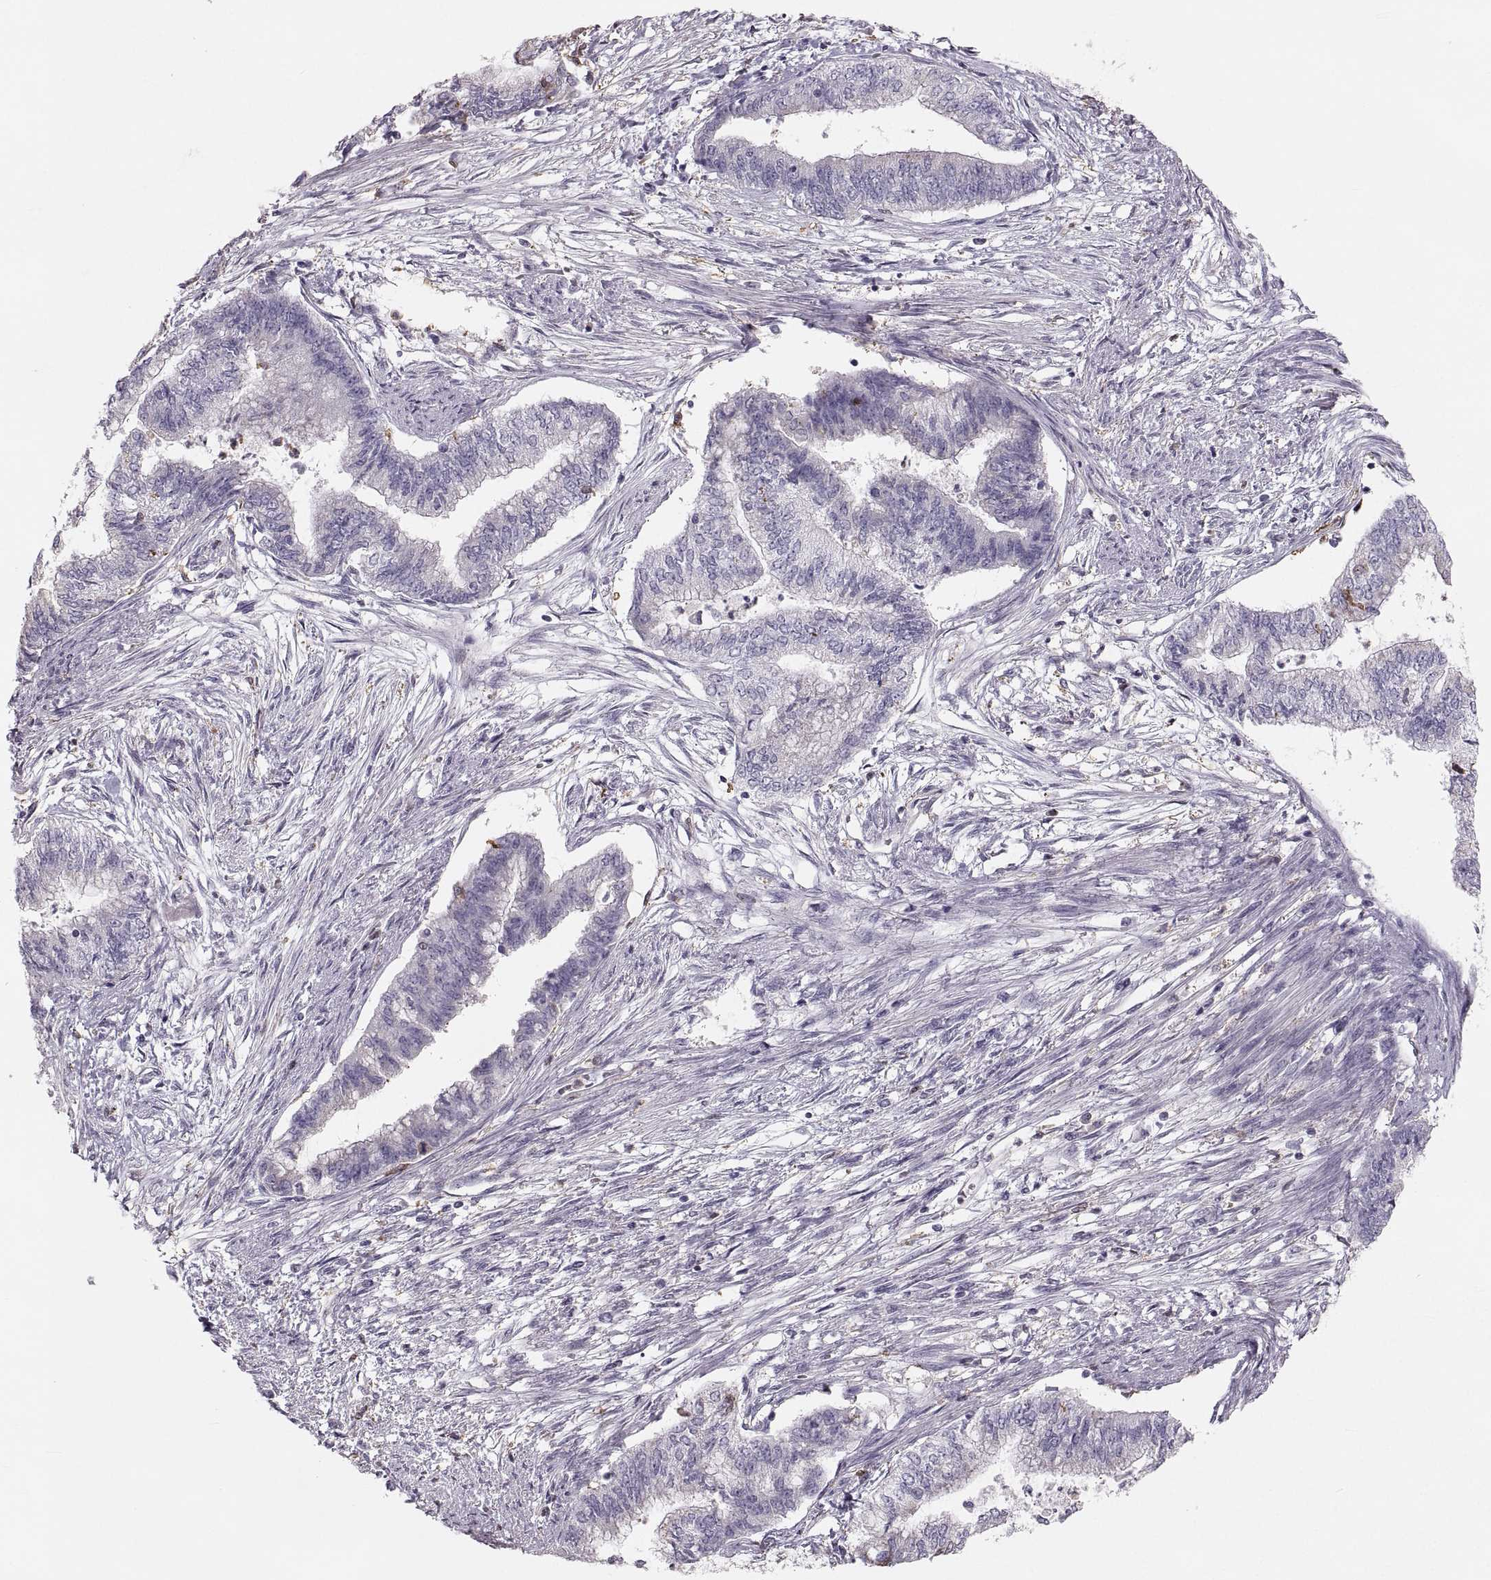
{"staining": {"intensity": "negative", "quantity": "none", "location": "none"}, "tissue": "endometrial cancer", "cell_type": "Tumor cells", "image_type": "cancer", "snomed": [{"axis": "morphology", "description": "Adenocarcinoma, NOS"}, {"axis": "topography", "description": "Endometrium"}], "caption": "Immunohistochemistry micrograph of endometrial cancer (adenocarcinoma) stained for a protein (brown), which shows no expression in tumor cells.", "gene": "RUNDC3A", "patient": {"sex": "female", "age": 65}}